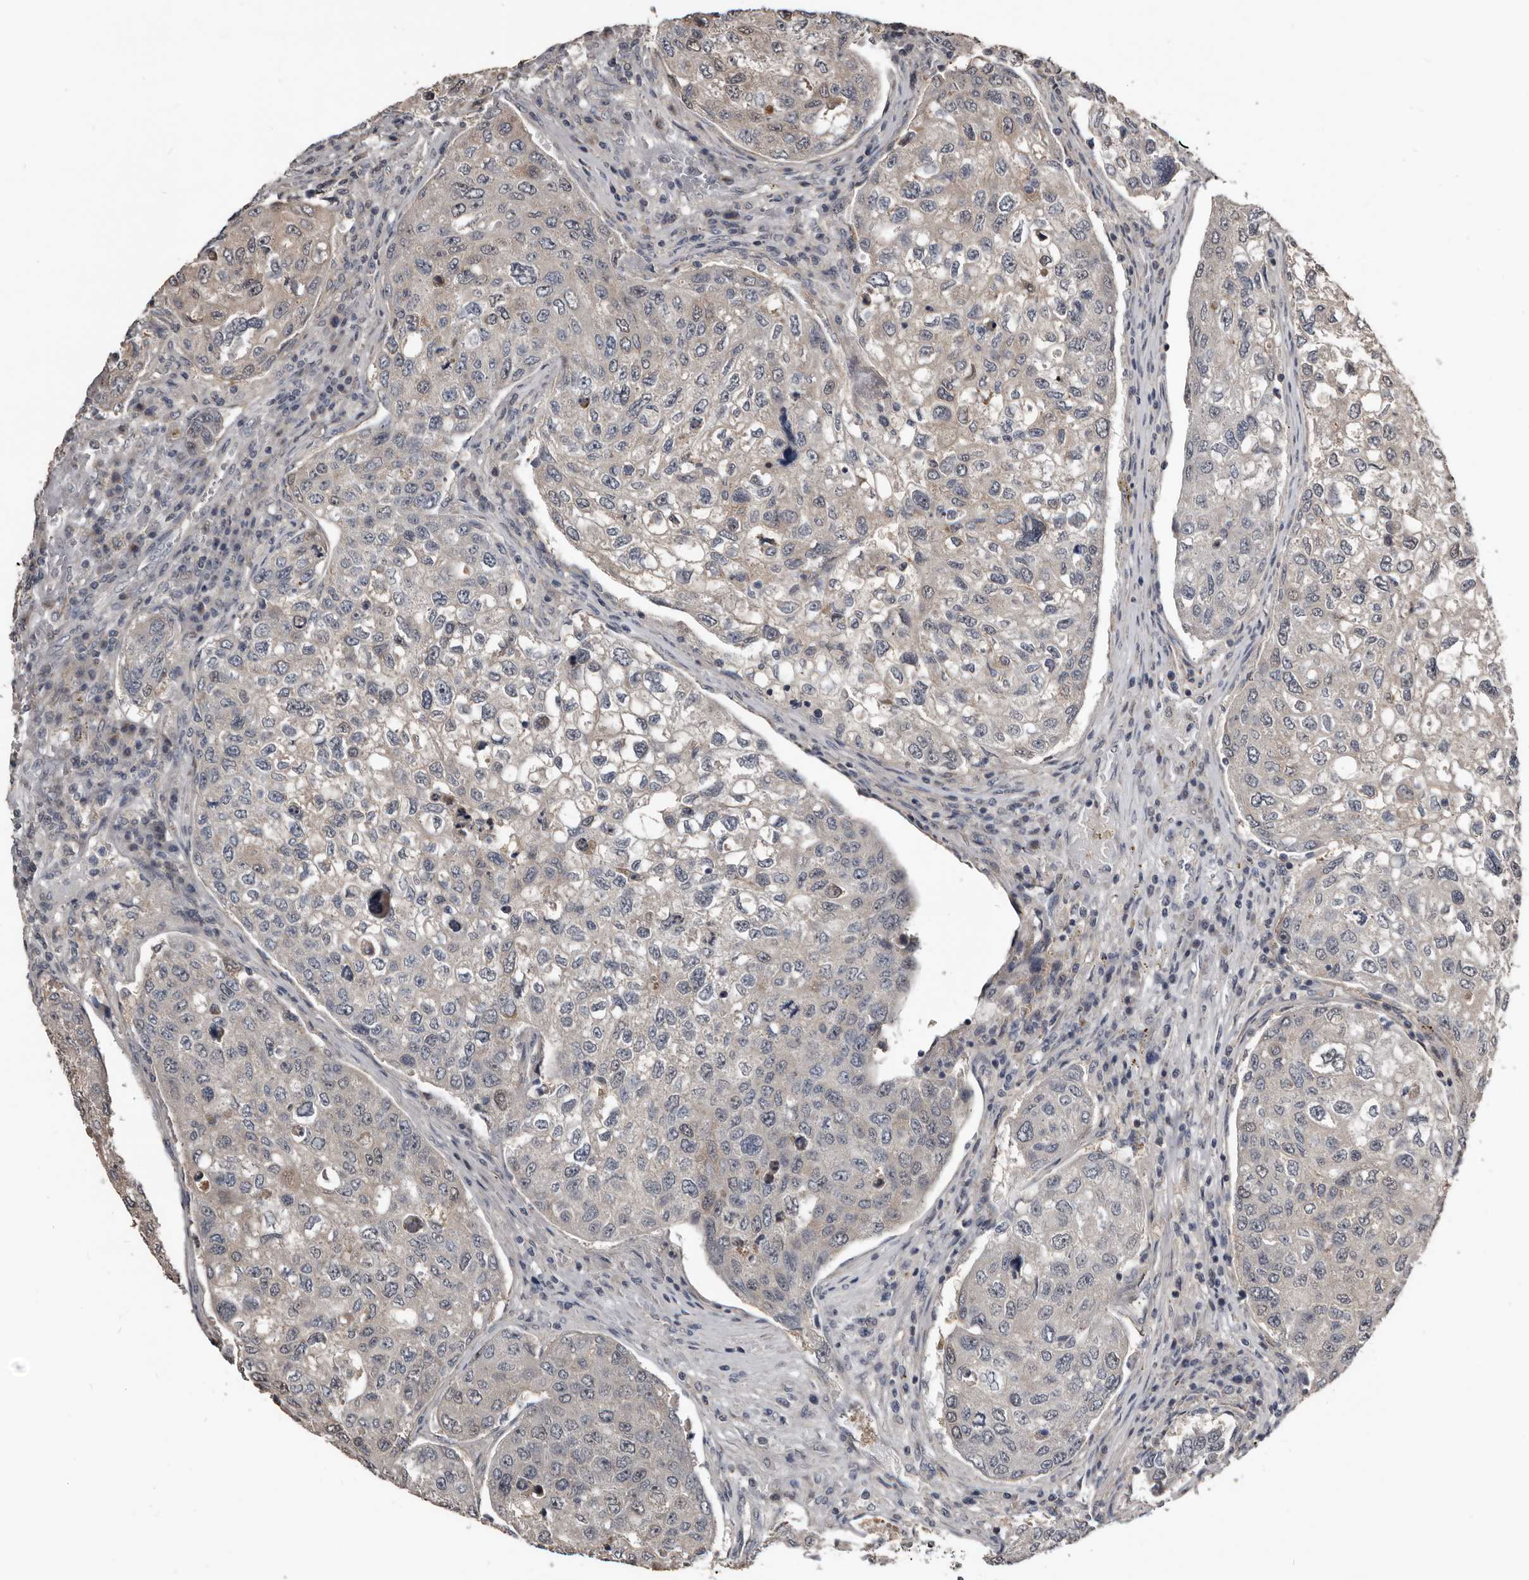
{"staining": {"intensity": "negative", "quantity": "none", "location": "none"}, "tissue": "urothelial cancer", "cell_type": "Tumor cells", "image_type": "cancer", "snomed": [{"axis": "morphology", "description": "Urothelial carcinoma, High grade"}, {"axis": "topography", "description": "Lymph node"}, {"axis": "topography", "description": "Urinary bladder"}], "caption": "IHC image of human urothelial cancer stained for a protein (brown), which demonstrates no expression in tumor cells.", "gene": "DHPS", "patient": {"sex": "male", "age": 51}}